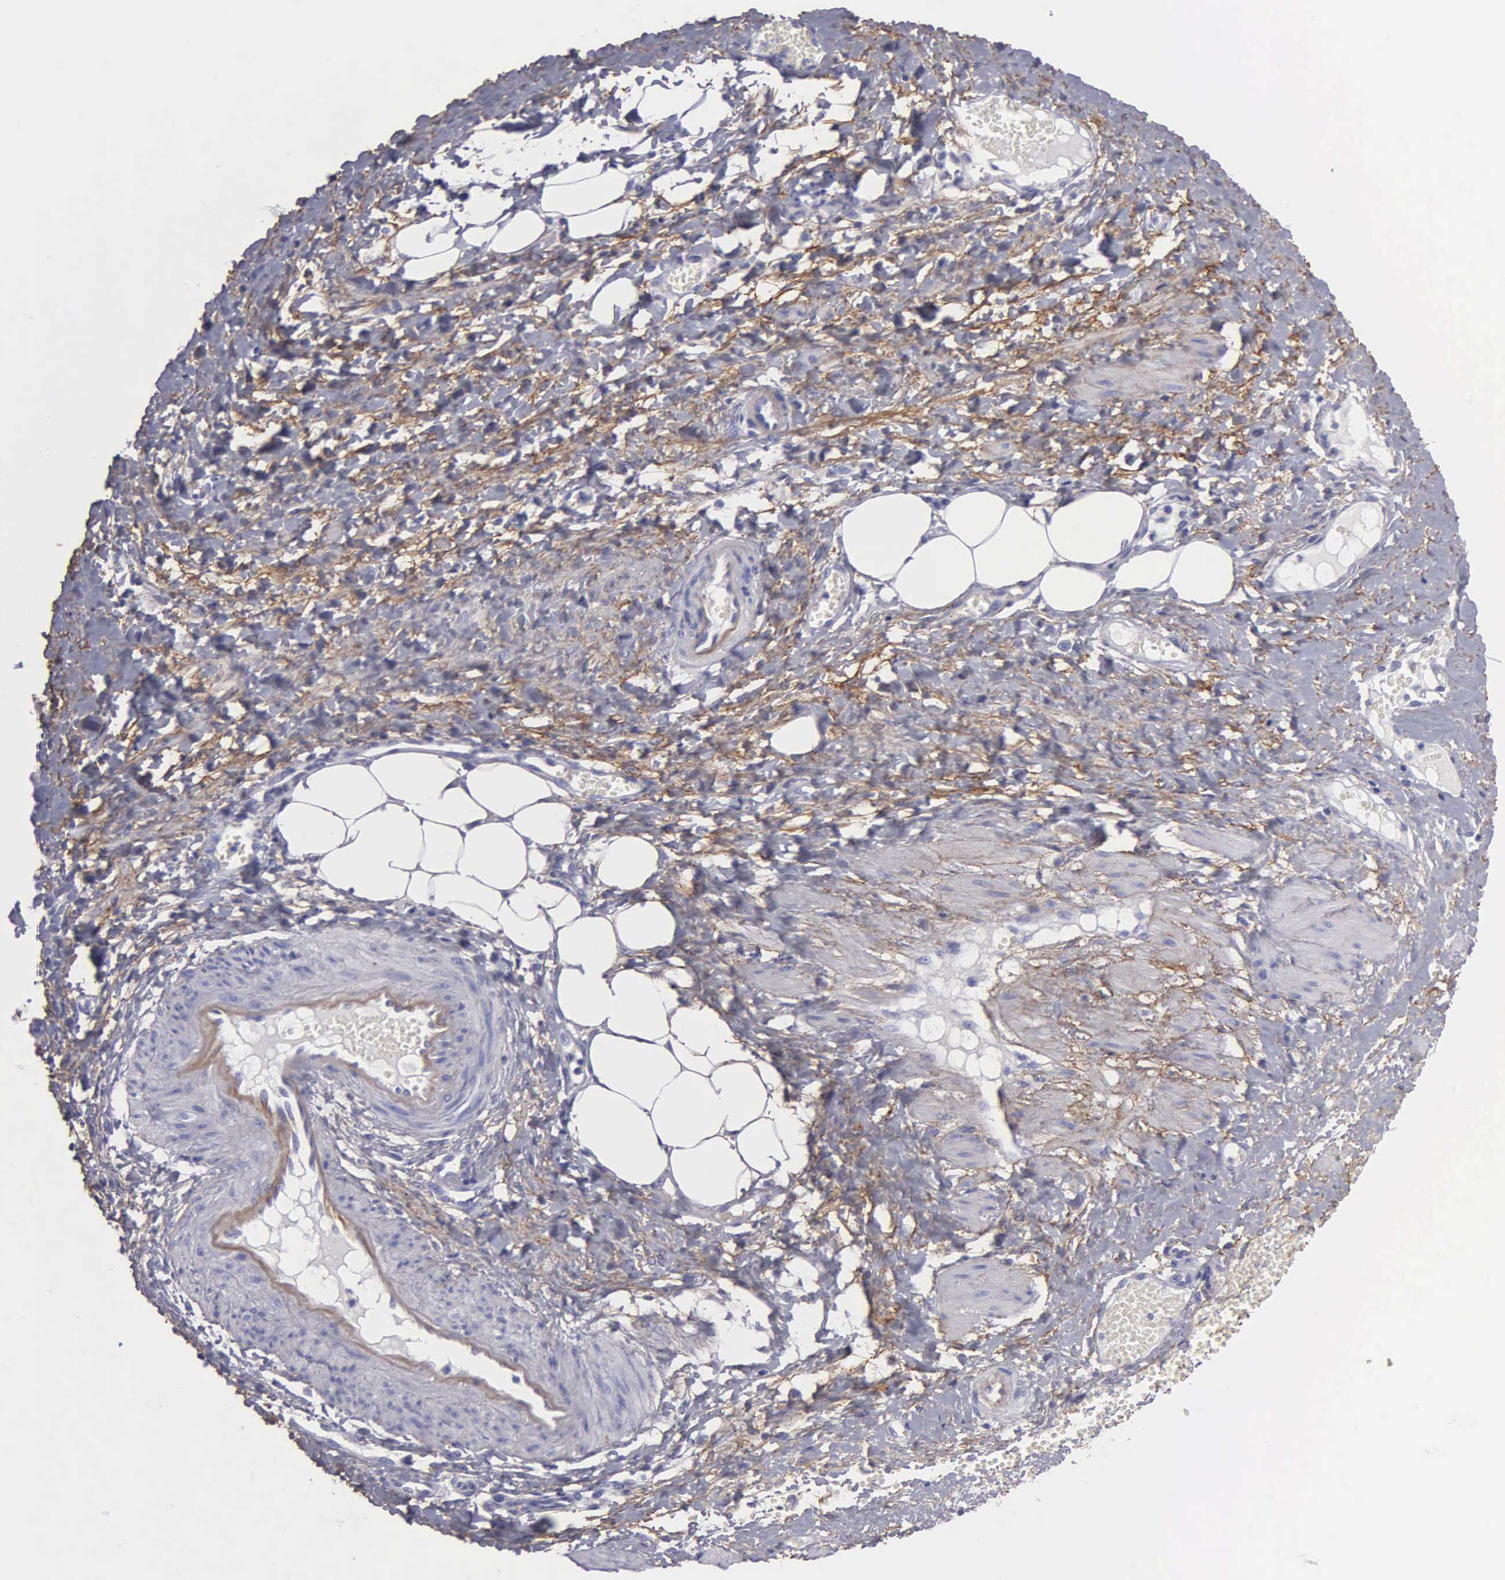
{"staining": {"intensity": "weak", "quantity": "25%-75%", "location": "cytoplasmic/membranous"}, "tissue": "smooth muscle", "cell_type": "Smooth muscle cells", "image_type": "normal", "snomed": [{"axis": "morphology", "description": "Normal tissue, NOS"}, {"axis": "topography", "description": "Uterus"}], "caption": "The immunohistochemical stain labels weak cytoplasmic/membranous staining in smooth muscle cells of unremarkable smooth muscle.", "gene": "FBLN5", "patient": {"sex": "female", "age": 56}}